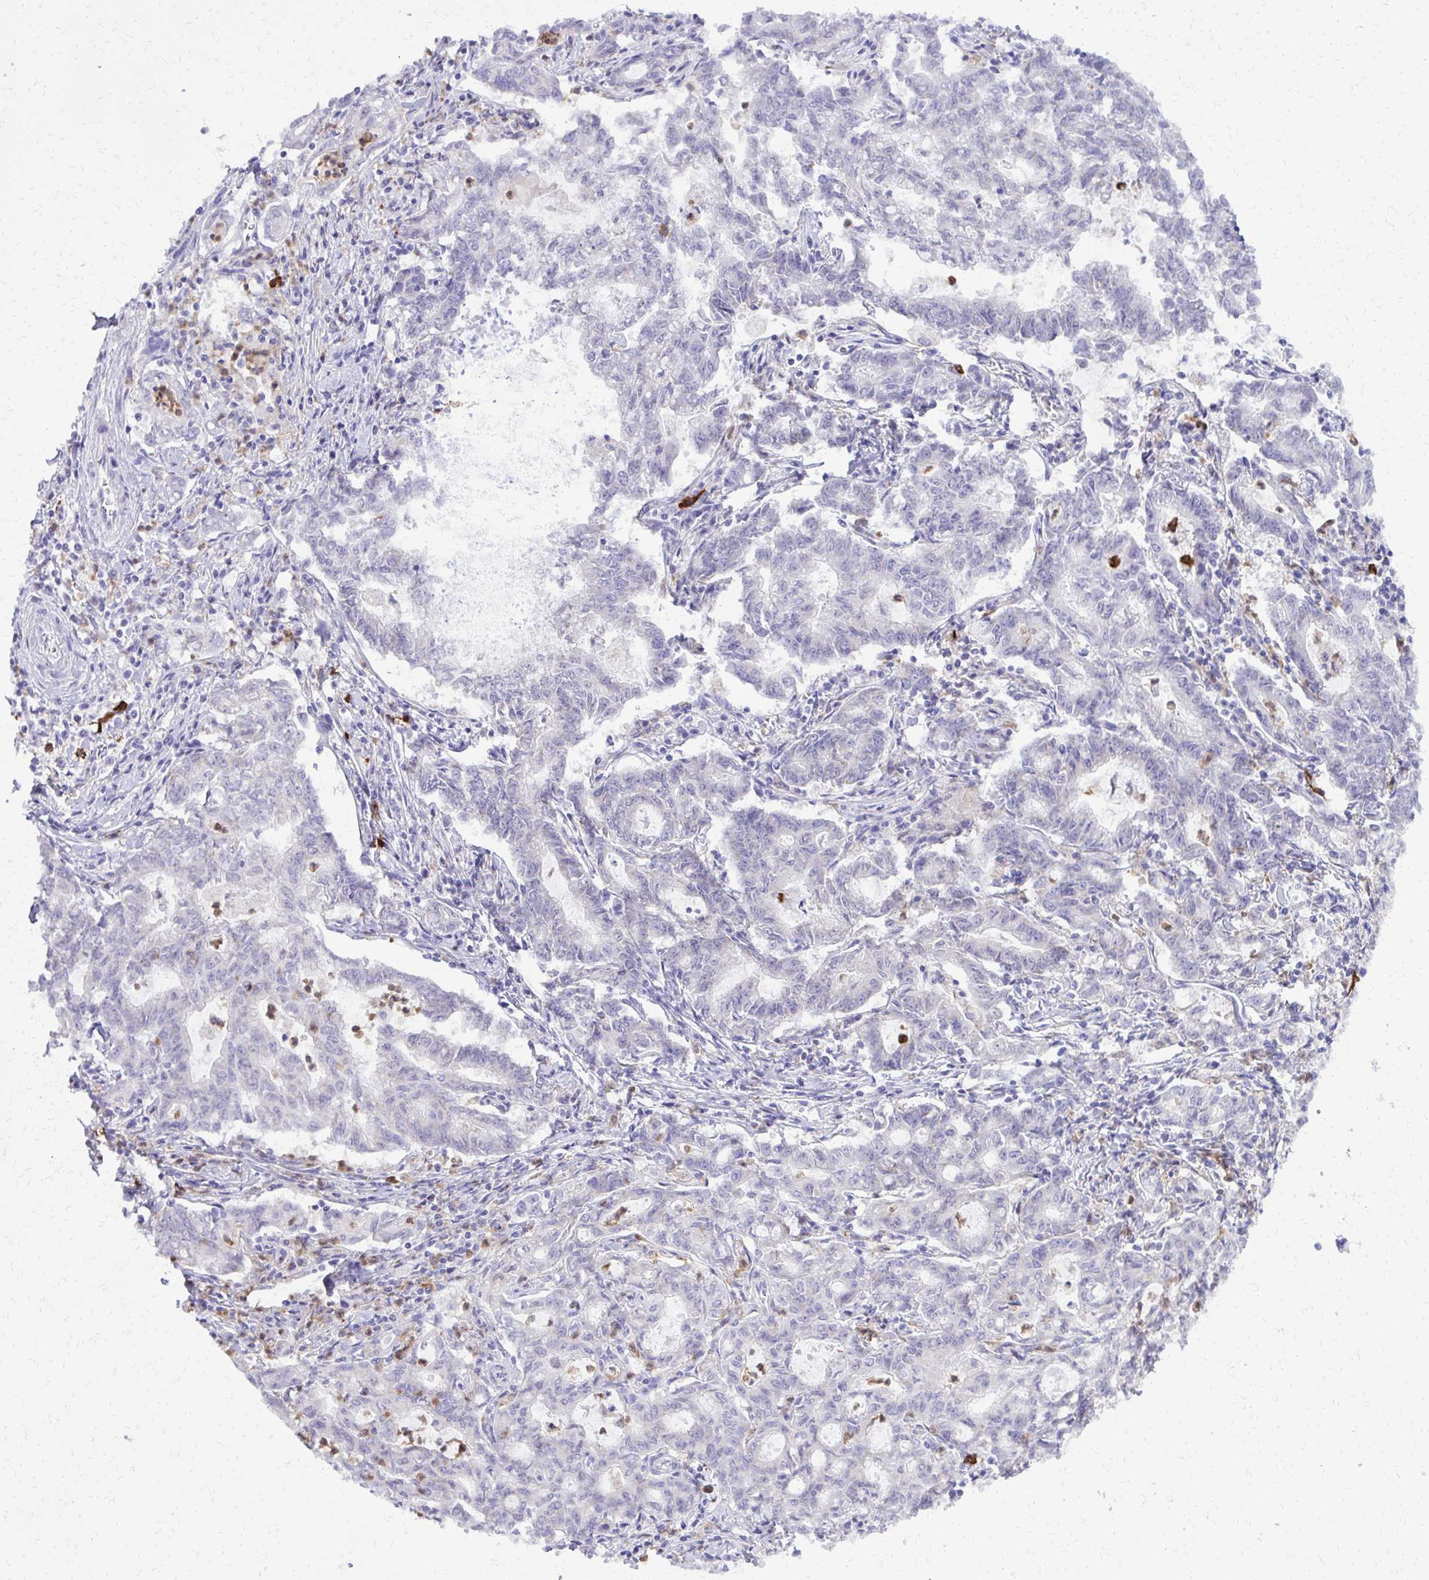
{"staining": {"intensity": "negative", "quantity": "none", "location": "none"}, "tissue": "stomach cancer", "cell_type": "Tumor cells", "image_type": "cancer", "snomed": [{"axis": "morphology", "description": "Adenocarcinoma, NOS"}, {"axis": "topography", "description": "Stomach, upper"}], "caption": "Tumor cells are negative for protein expression in human adenocarcinoma (stomach).", "gene": "CAT", "patient": {"sex": "female", "age": 79}}